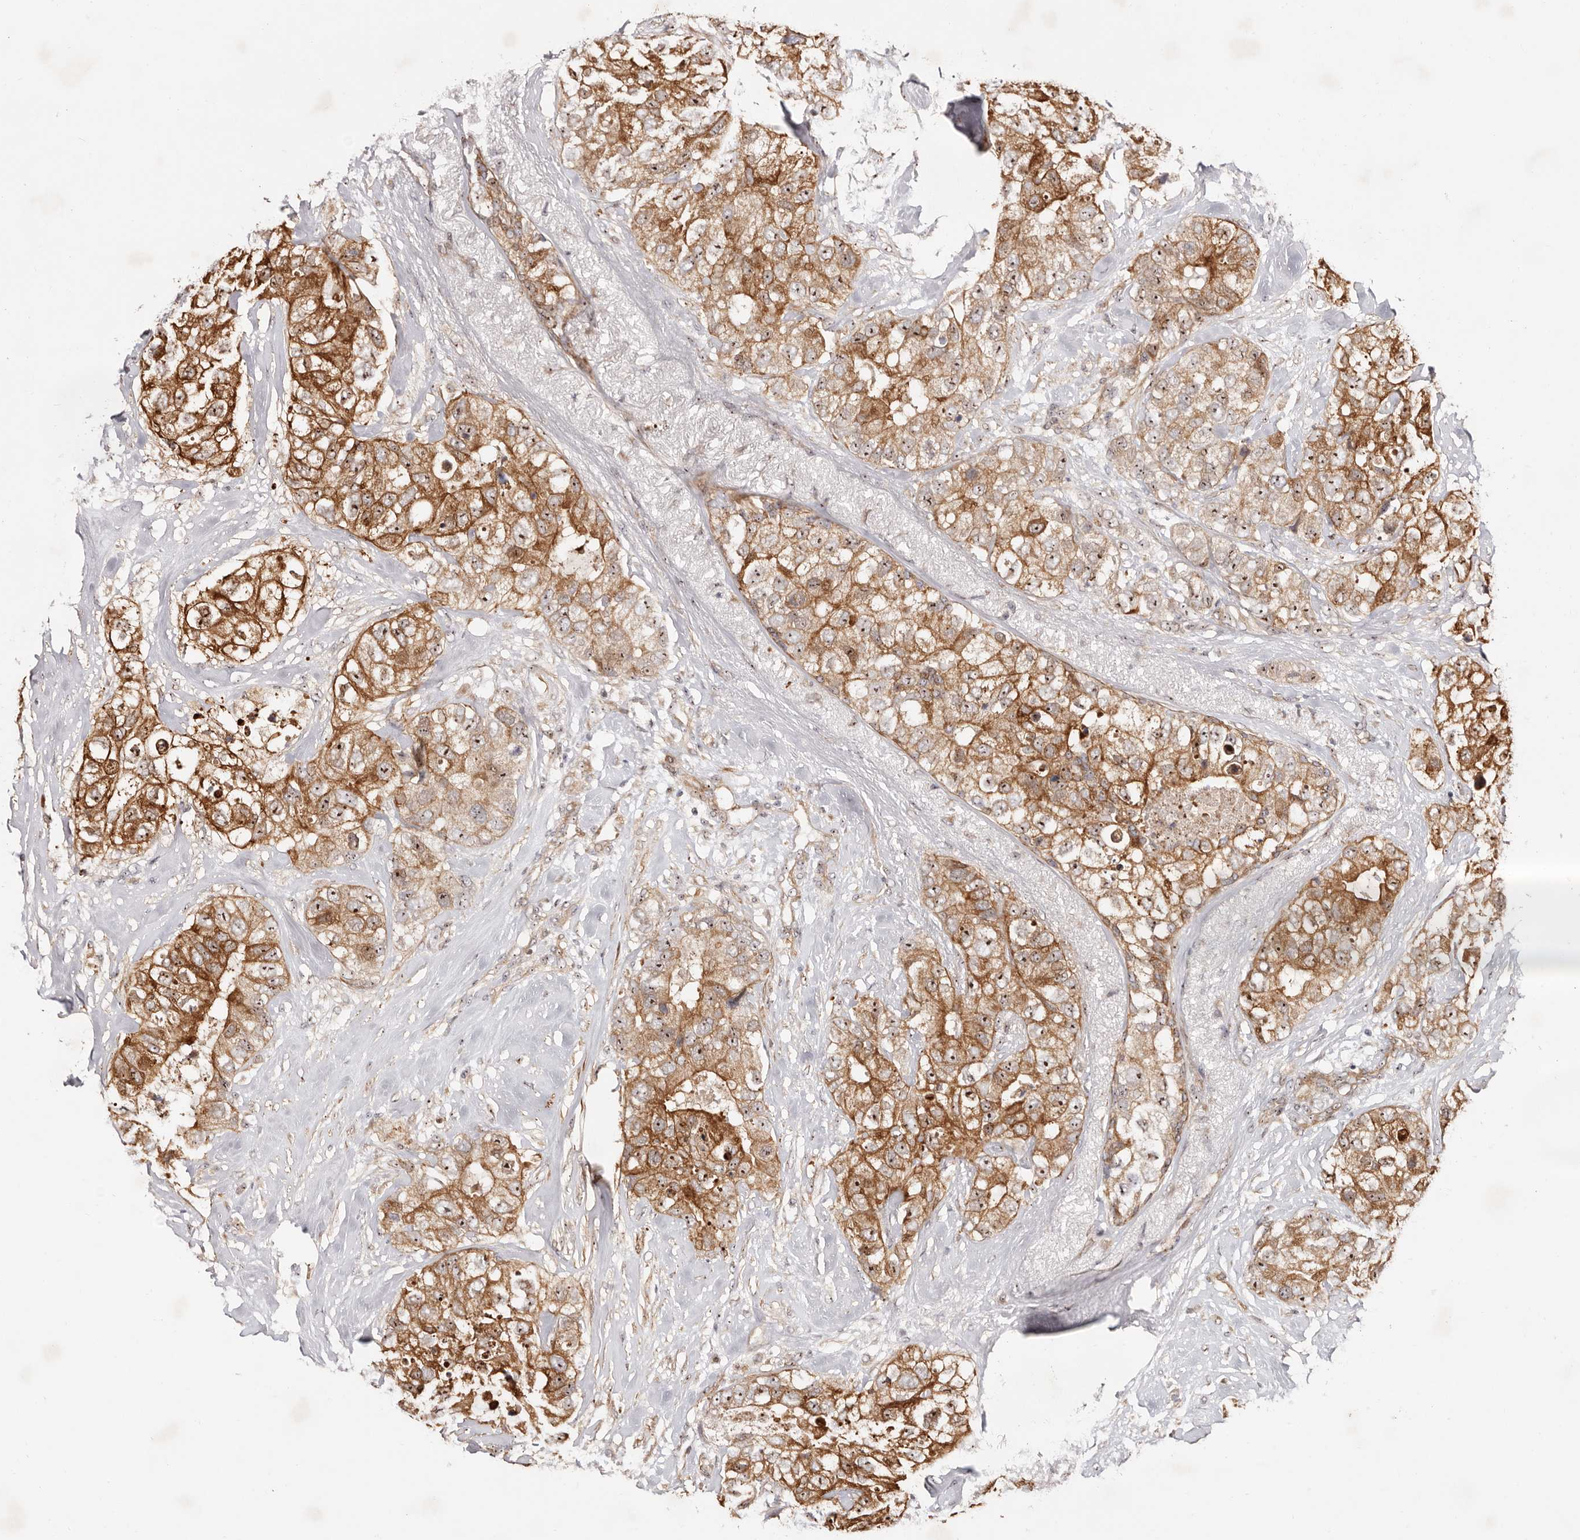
{"staining": {"intensity": "moderate", "quantity": ">75%", "location": "cytoplasmic/membranous,nuclear"}, "tissue": "breast cancer", "cell_type": "Tumor cells", "image_type": "cancer", "snomed": [{"axis": "morphology", "description": "Duct carcinoma"}, {"axis": "topography", "description": "Breast"}], "caption": "Human breast invasive ductal carcinoma stained with a protein marker demonstrates moderate staining in tumor cells.", "gene": "ODF2L", "patient": {"sex": "female", "age": 62}}